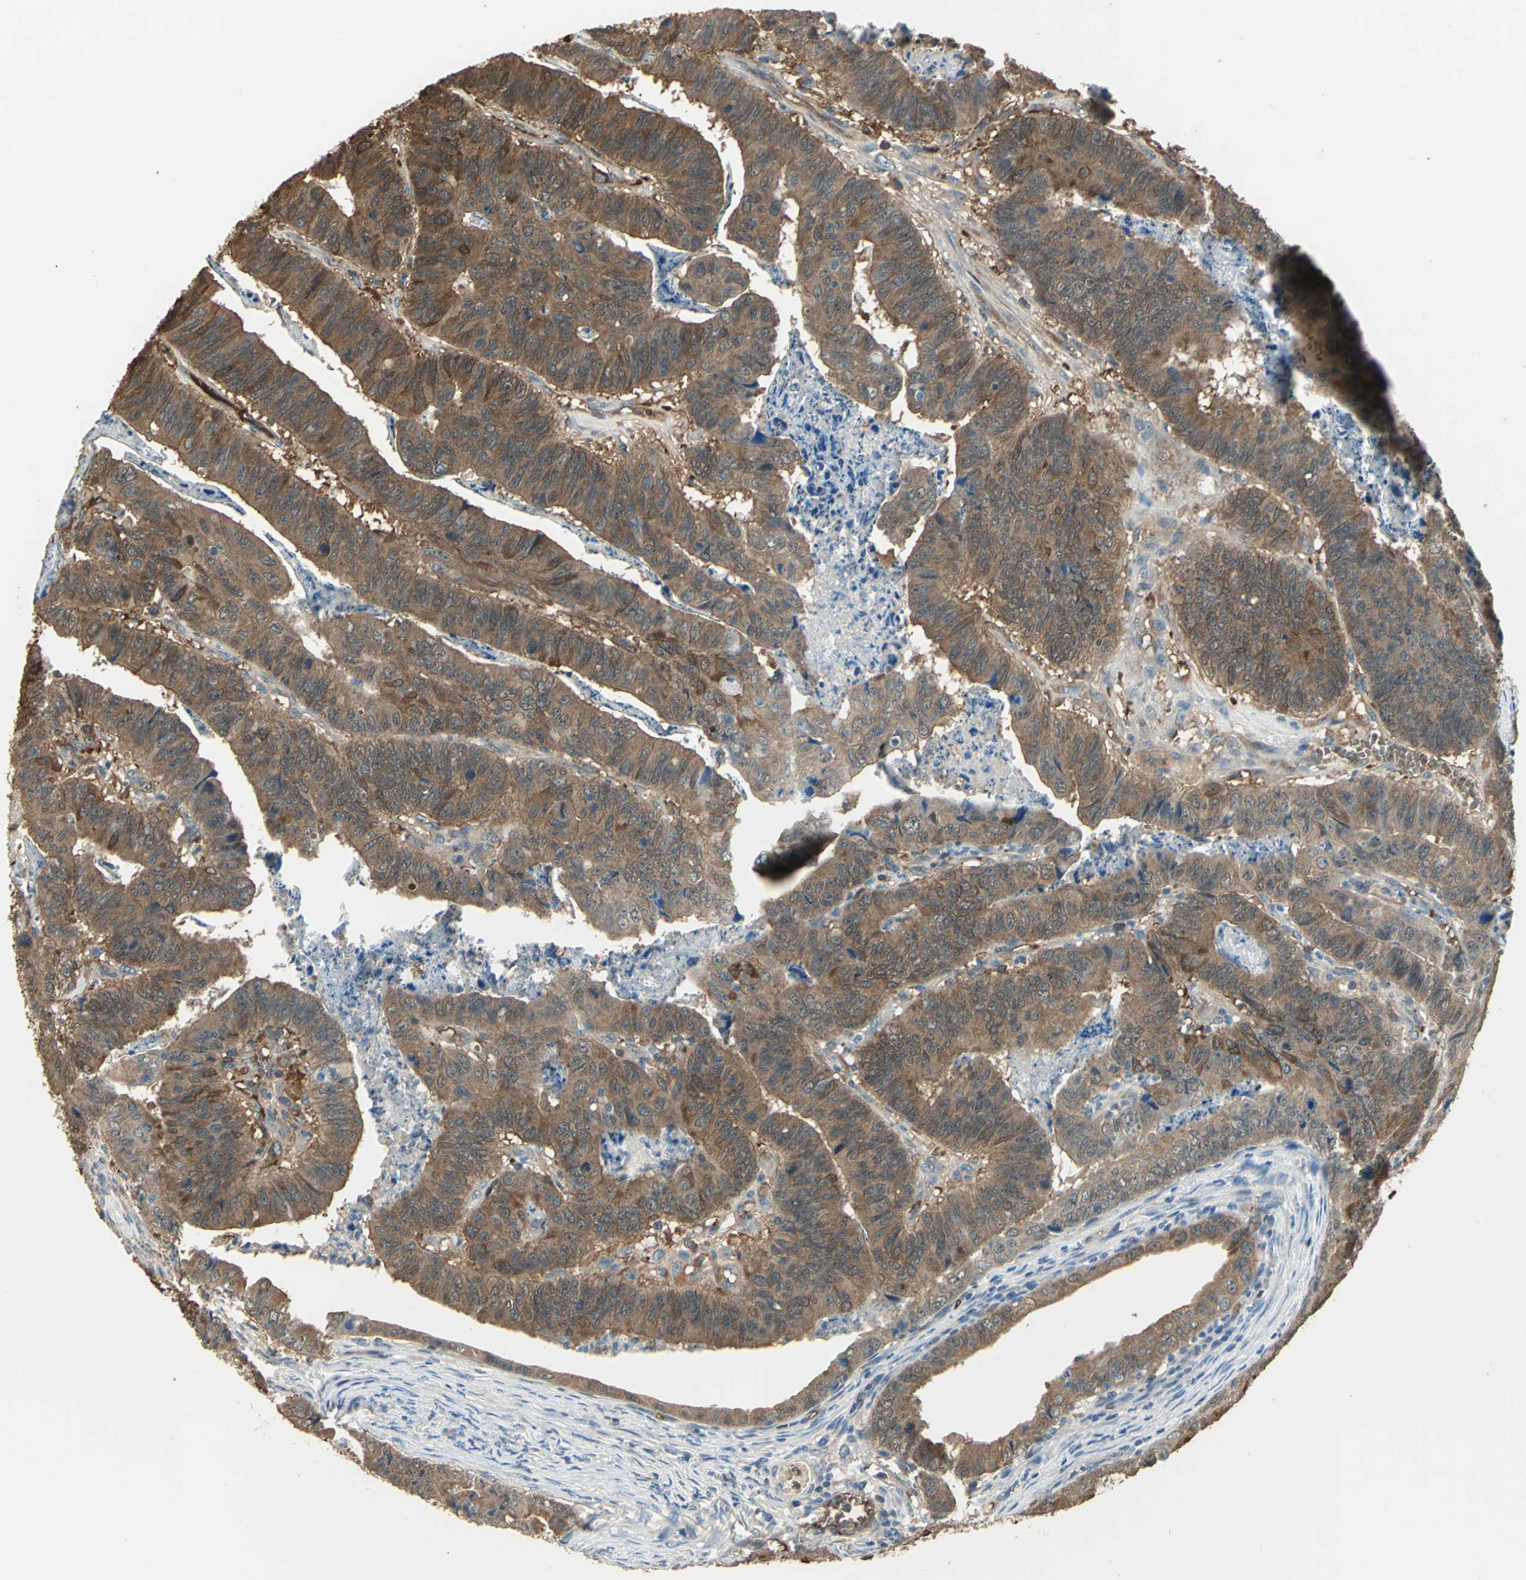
{"staining": {"intensity": "moderate", "quantity": ">75%", "location": "cytoplasmic/membranous"}, "tissue": "stomach cancer", "cell_type": "Tumor cells", "image_type": "cancer", "snomed": [{"axis": "morphology", "description": "Adenocarcinoma, NOS"}, {"axis": "topography", "description": "Stomach, lower"}], "caption": "Human stomach cancer stained with a brown dye displays moderate cytoplasmic/membranous positive expression in about >75% of tumor cells.", "gene": "DDAH1", "patient": {"sex": "male", "age": 77}}